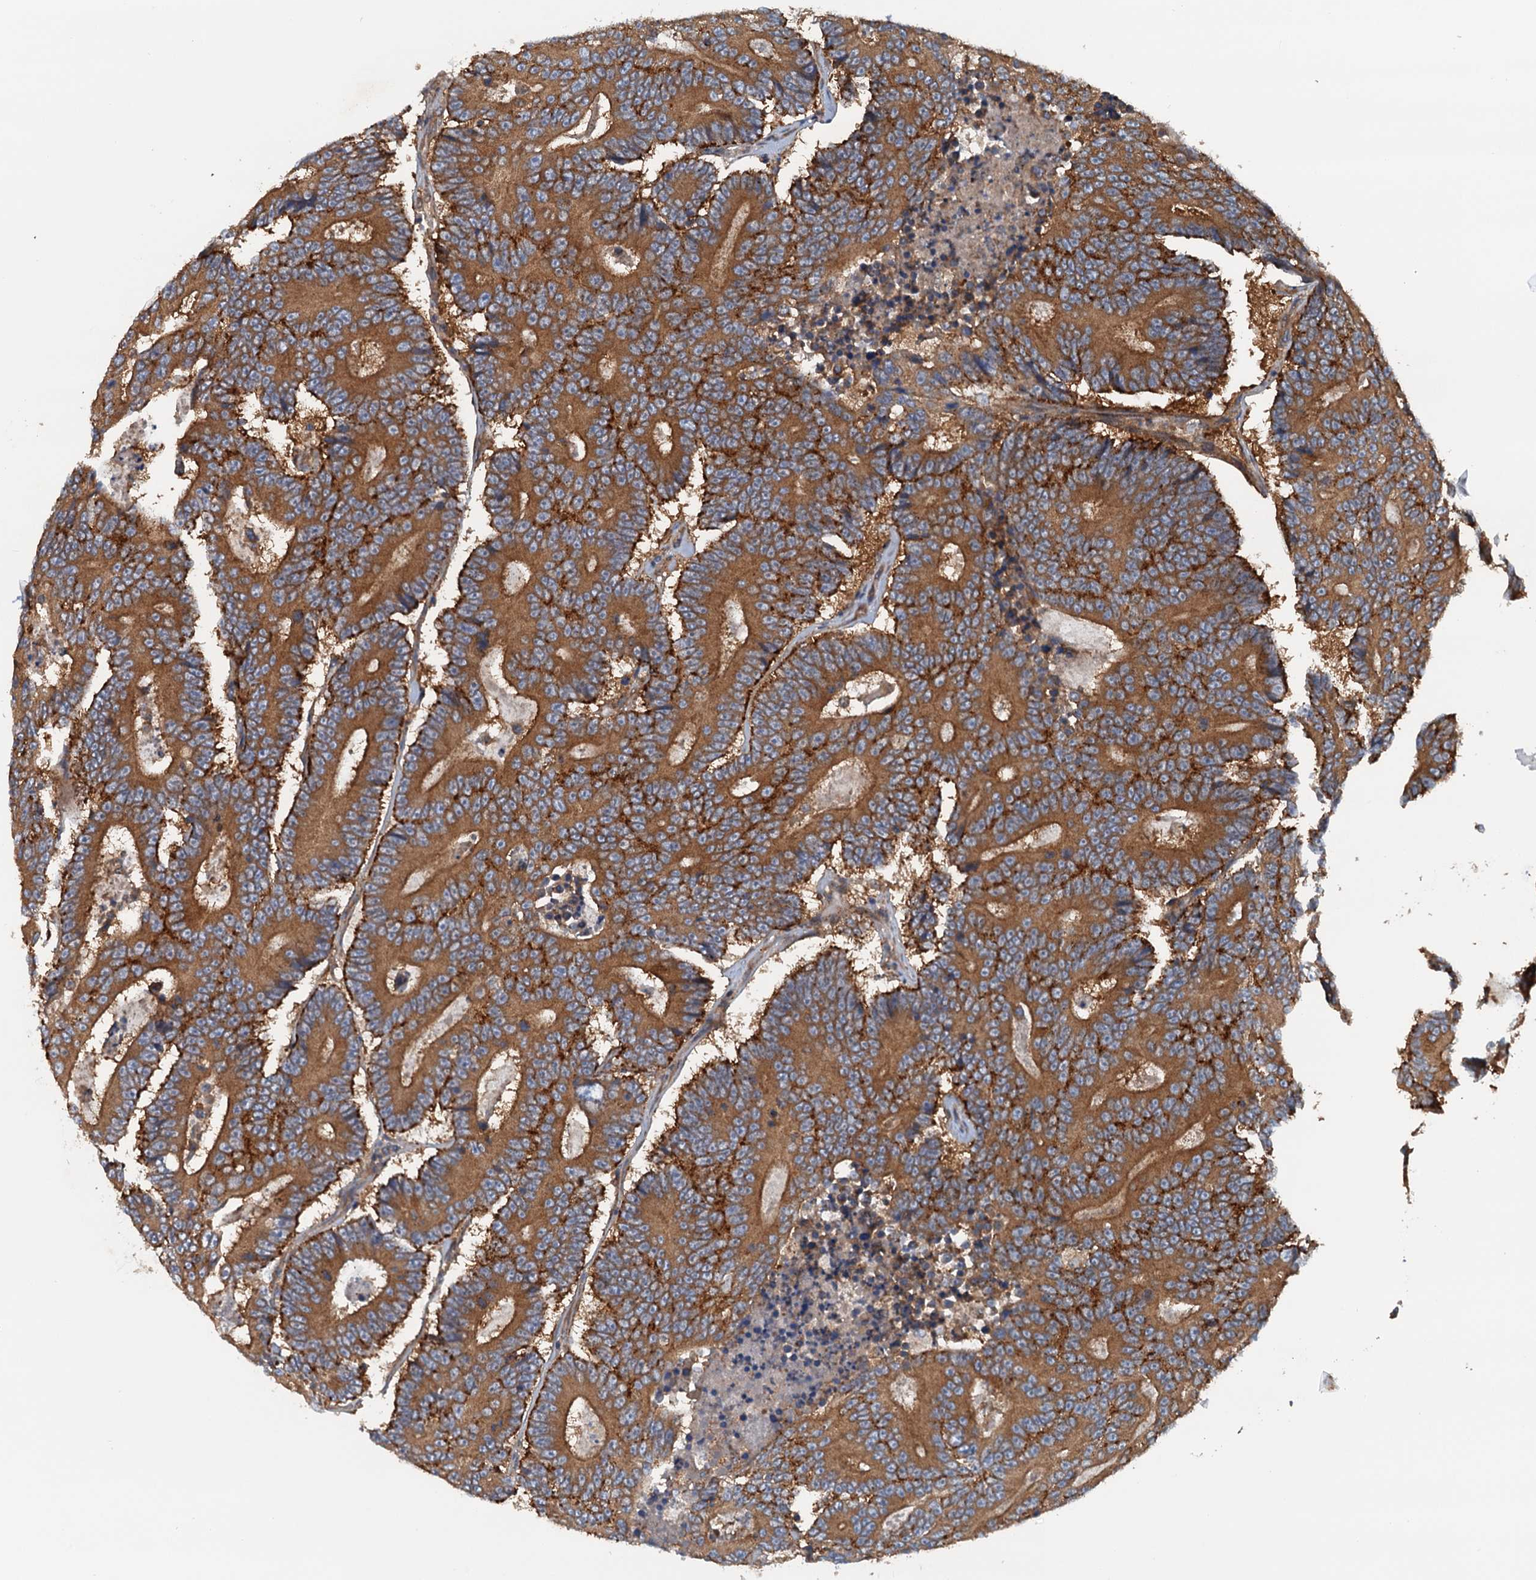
{"staining": {"intensity": "moderate", "quantity": ">75%", "location": "cytoplasmic/membranous"}, "tissue": "colorectal cancer", "cell_type": "Tumor cells", "image_type": "cancer", "snomed": [{"axis": "morphology", "description": "Adenocarcinoma, NOS"}, {"axis": "topography", "description": "Colon"}], "caption": "Colorectal adenocarcinoma was stained to show a protein in brown. There is medium levels of moderate cytoplasmic/membranous expression in about >75% of tumor cells.", "gene": "COG3", "patient": {"sex": "male", "age": 83}}